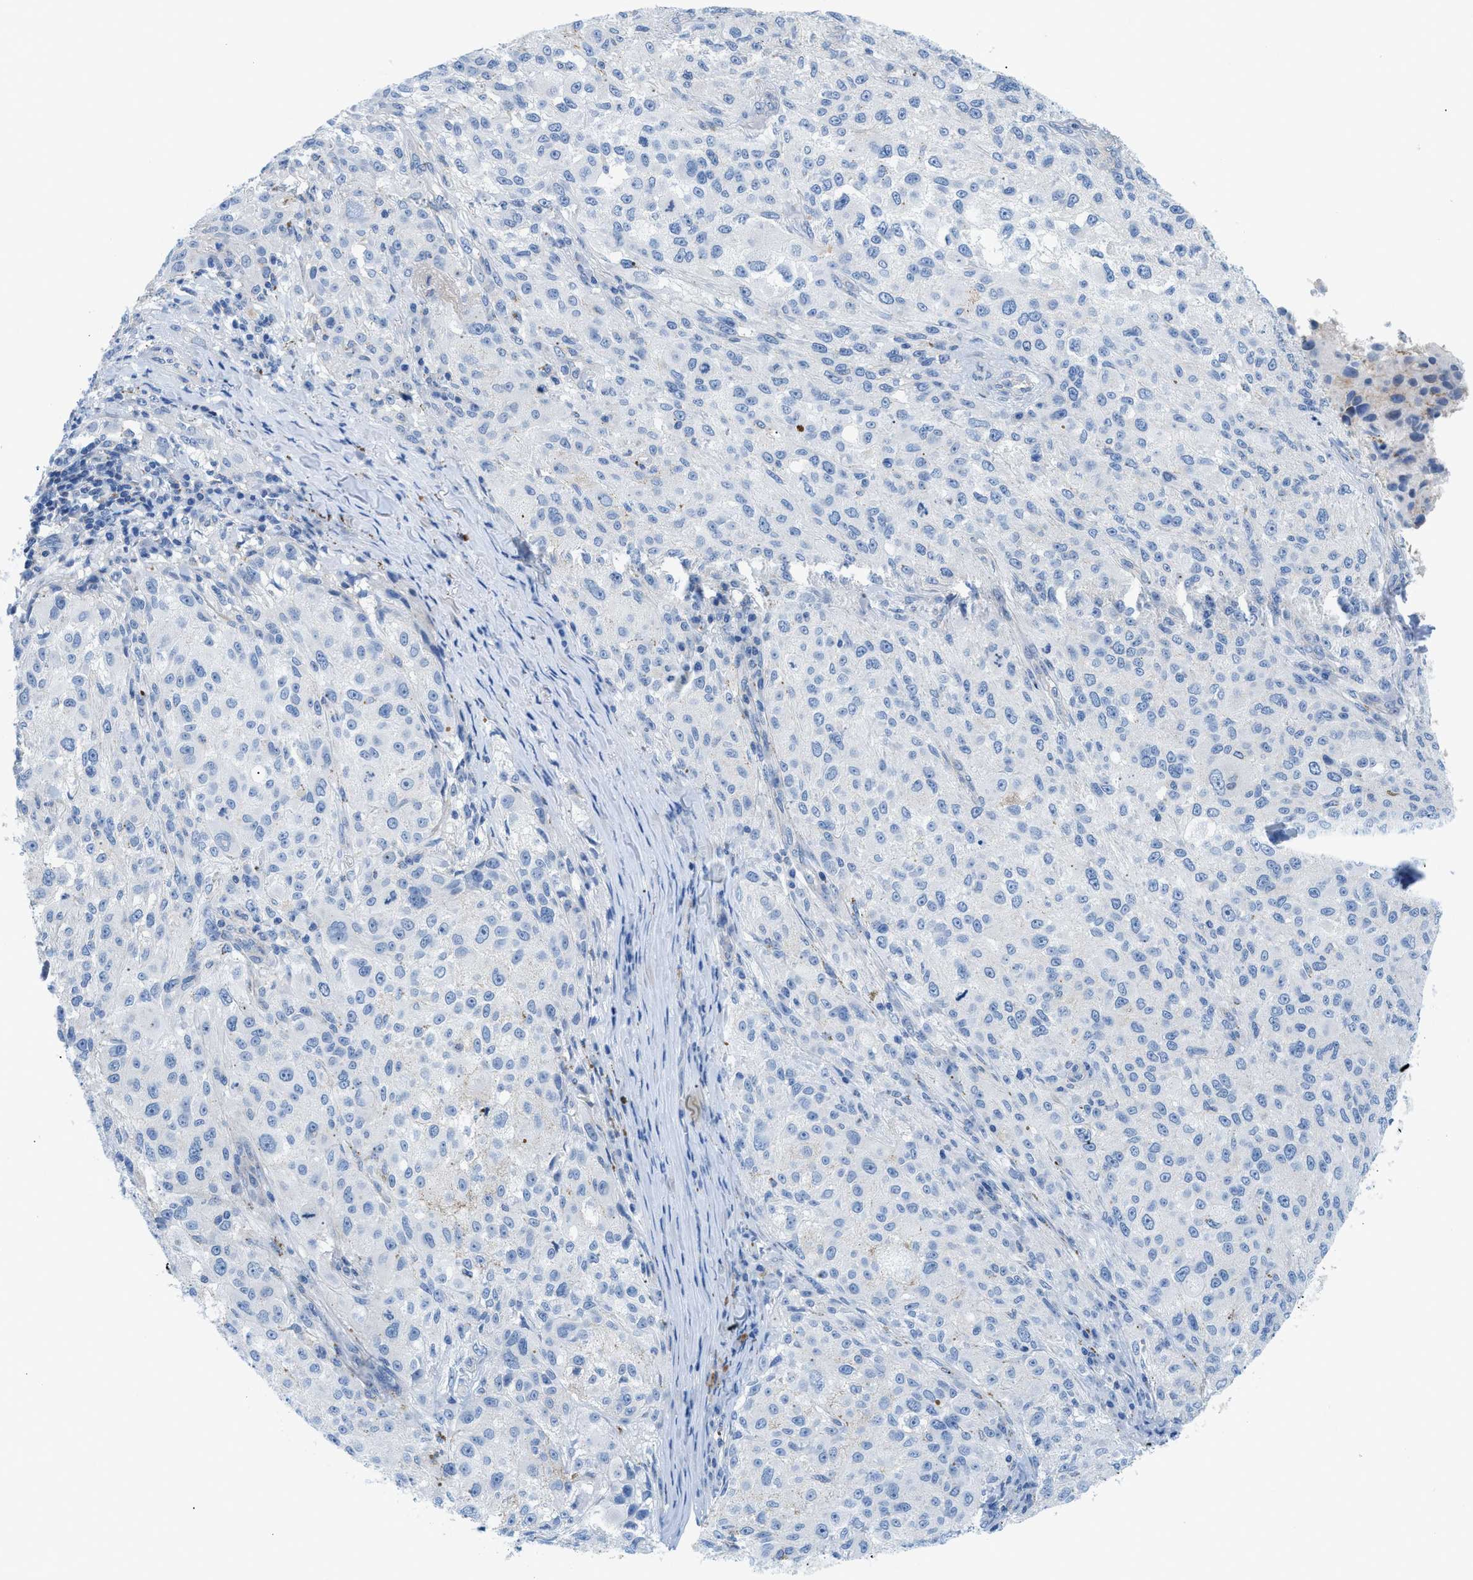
{"staining": {"intensity": "negative", "quantity": "none", "location": "none"}, "tissue": "melanoma", "cell_type": "Tumor cells", "image_type": "cancer", "snomed": [{"axis": "morphology", "description": "Necrosis, NOS"}, {"axis": "morphology", "description": "Malignant melanoma, NOS"}, {"axis": "topography", "description": "Skin"}], "caption": "High magnification brightfield microscopy of melanoma stained with DAB (3,3'-diaminobenzidine) (brown) and counterstained with hematoxylin (blue): tumor cells show no significant expression. (Stains: DAB (3,3'-diaminobenzidine) immunohistochemistry (IHC) with hematoxylin counter stain, Microscopy: brightfield microscopy at high magnification).", "gene": "FDCSP", "patient": {"sex": "female", "age": 87}}